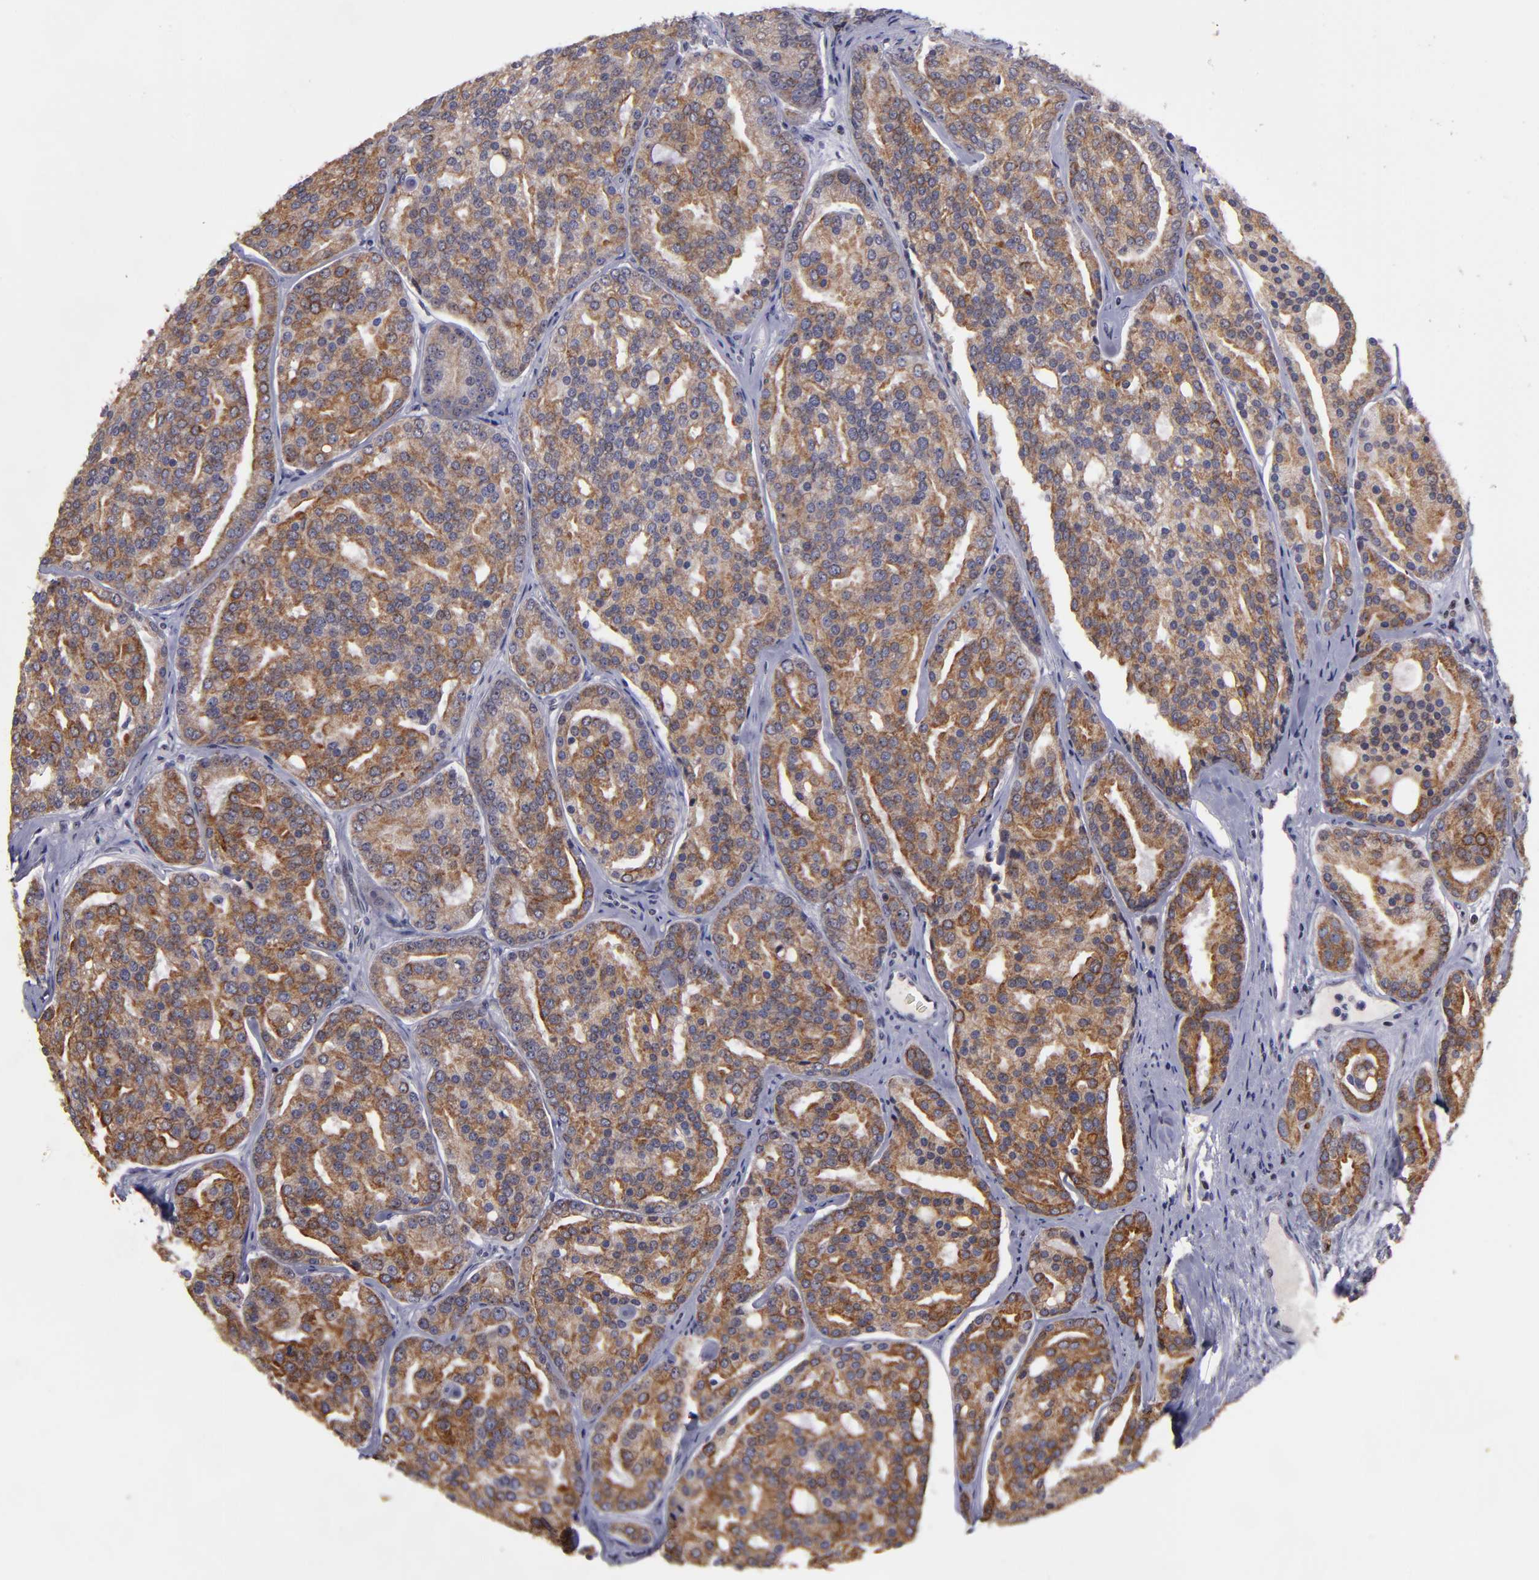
{"staining": {"intensity": "moderate", "quantity": ">75%", "location": "cytoplasmic/membranous"}, "tissue": "prostate cancer", "cell_type": "Tumor cells", "image_type": "cancer", "snomed": [{"axis": "morphology", "description": "Adenocarcinoma, High grade"}, {"axis": "topography", "description": "Prostate"}], "caption": "Immunohistochemistry (IHC) (DAB) staining of human prostate cancer exhibits moderate cytoplasmic/membranous protein staining in about >75% of tumor cells. The staining was performed using DAB (3,3'-diaminobenzidine) to visualize the protein expression in brown, while the nuclei were stained in blue with hematoxylin (Magnification: 20x).", "gene": "DDX24", "patient": {"sex": "male", "age": 64}}